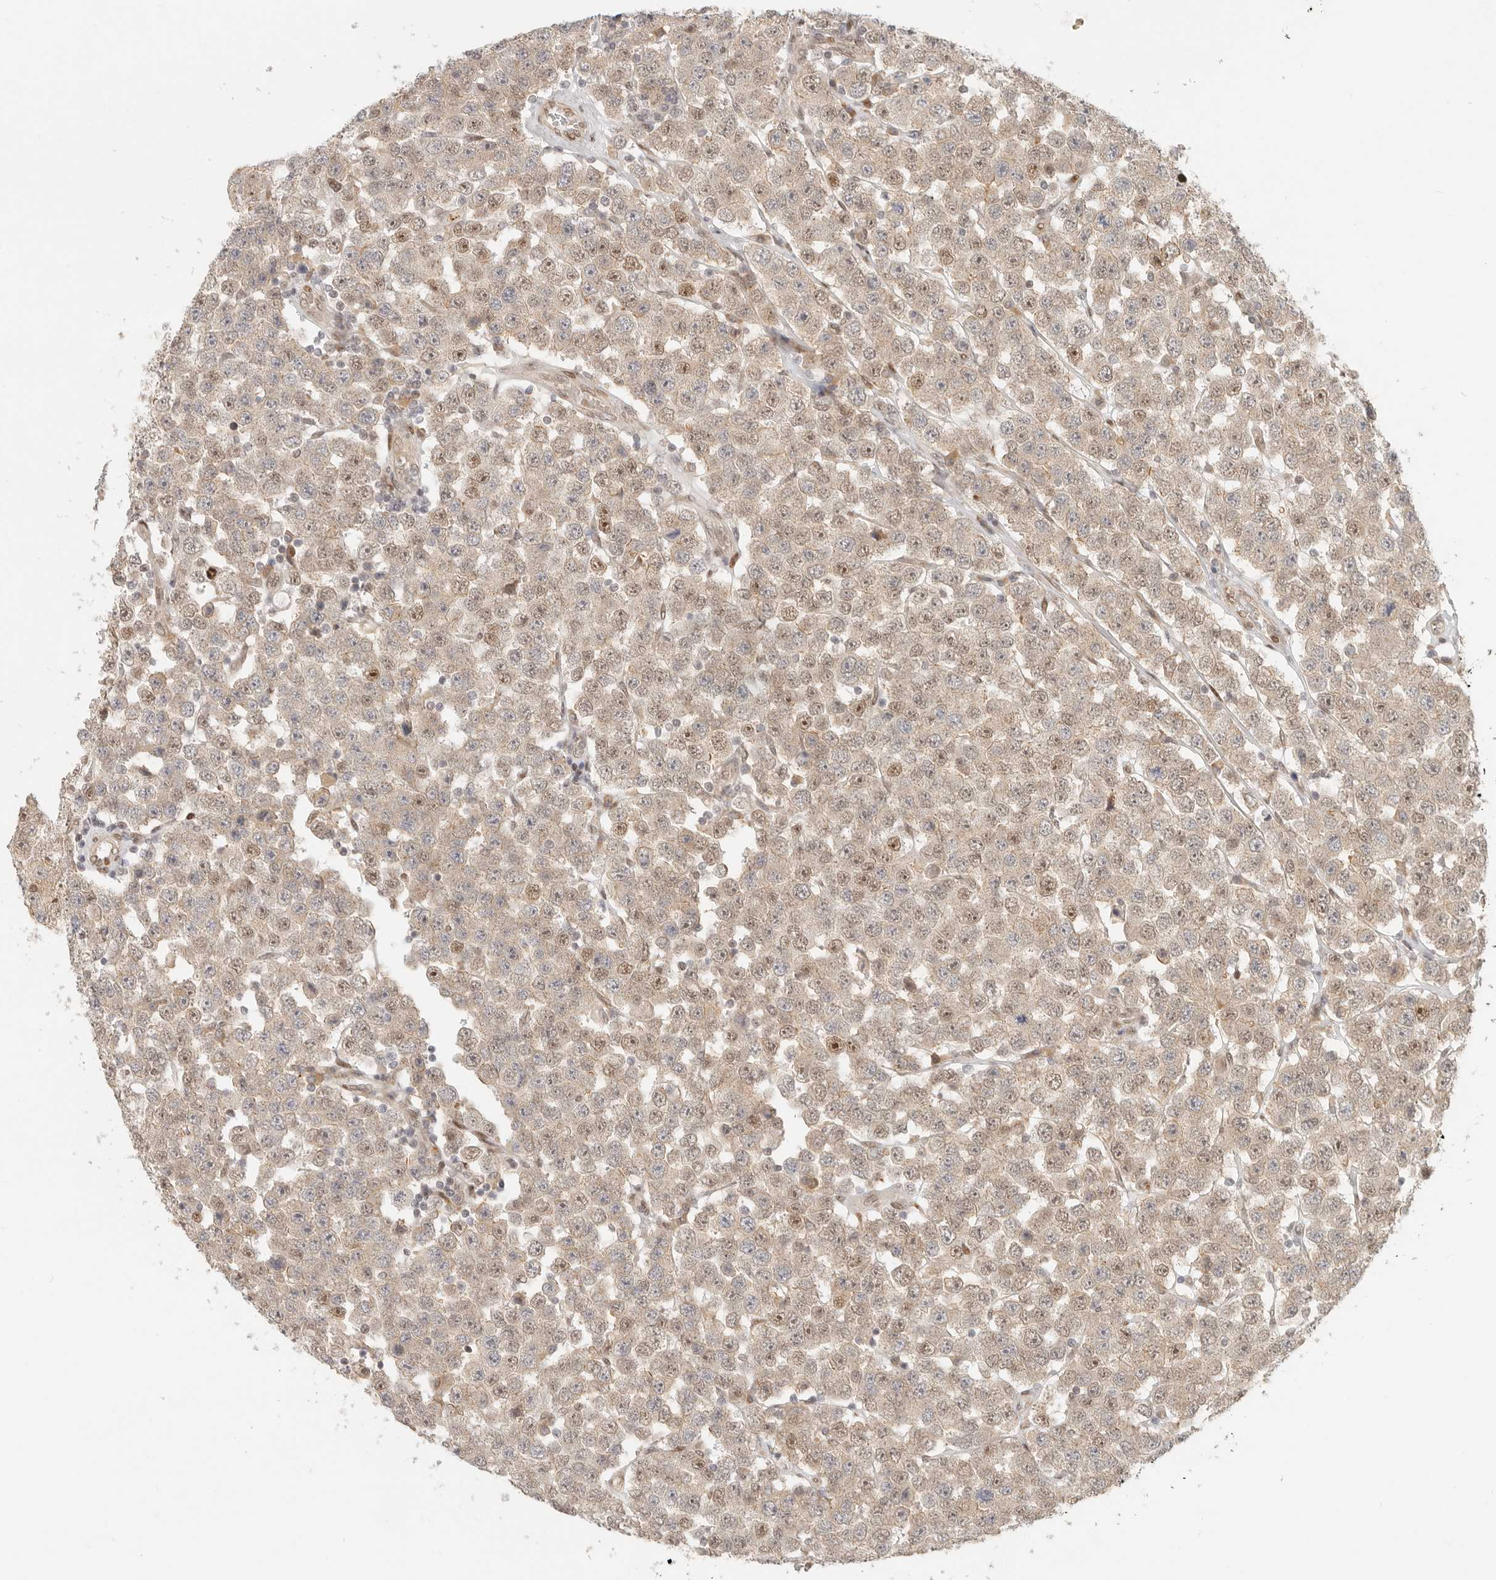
{"staining": {"intensity": "weak", "quantity": ">75%", "location": "cytoplasmic/membranous,nuclear"}, "tissue": "testis cancer", "cell_type": "Tumor cells", "image_type": "cancer", "snomed": [{"axis": "morphology", "description": "Seminoma, NOS"}, {"axis": "topography", "description": "Testis"}], "caption": "Testis seminoma stained with immunohistochemistry (IHC) displays weak cytoplasmic/membranous and nuclear positivity in about >75% of tumor cells.", "gene": "TUFT1", "patient": {"sex": "male", "age": 28}}